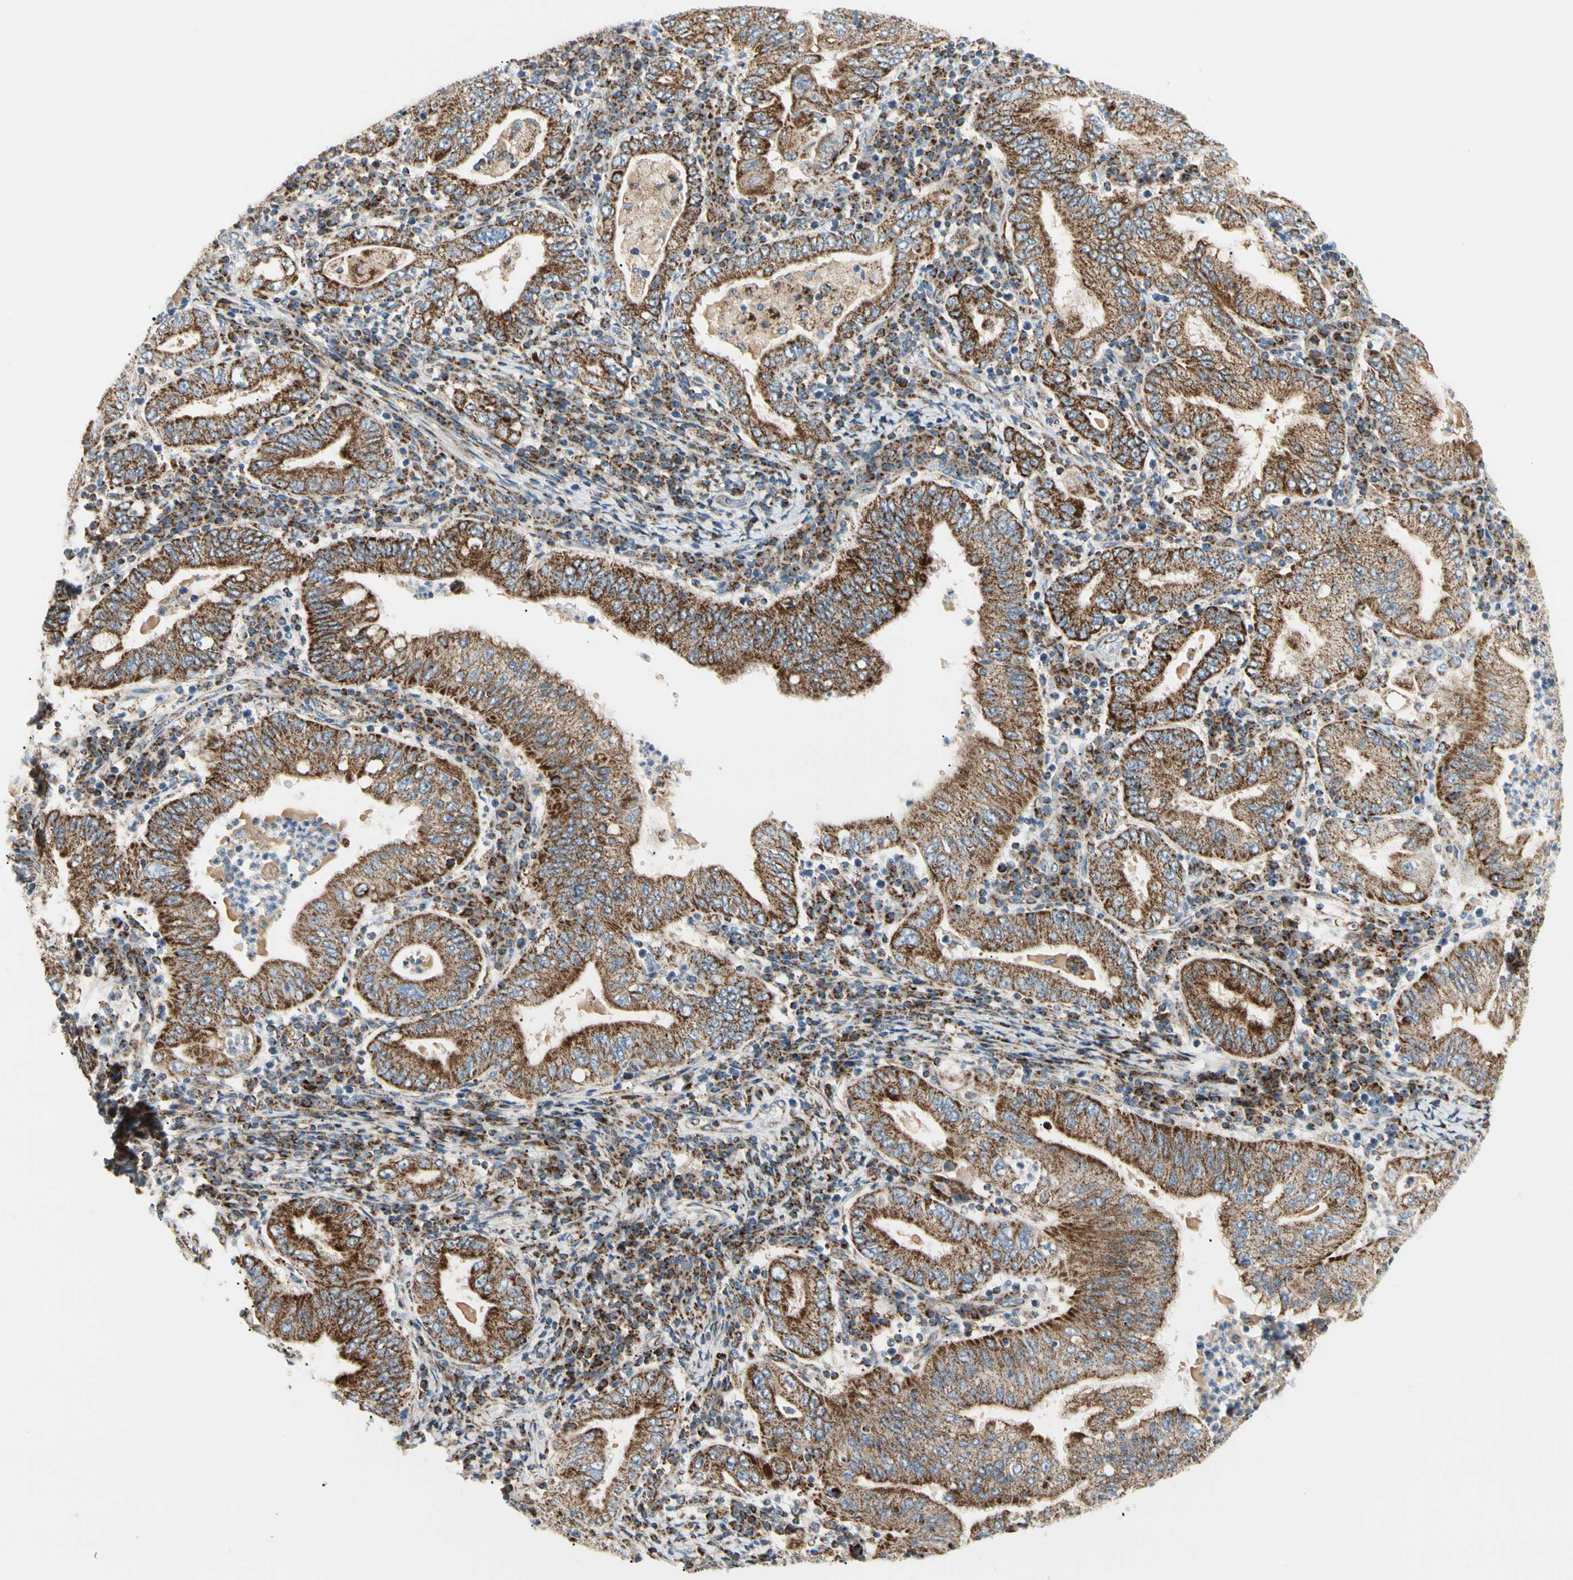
{"staining": {"intensity": "strong", "quantity": ">75%", "location": "cytoplasmic/membranous"}, "tissue": "stomach cancer", "cell_type": "Tumor cells", "image_type": "cancer", "snomed": [{"axis": "morphology", "description": "Normal tissue, NOS"}, {"axis": "morphology", "description": "Adenocarcinoma, NOS"}, {"axis": "topography", "description": "Esophagus"}, {"axis": "topography", "description": "Stomach, upper"}, {"axis": "topography", "description": "Peripheral nerve tissue"}], "caption": "An IHC micrograph of neoplastic tissue is shown. Protein staining in brown shows strong cytoplasmic/membranous positivity in stomach cancer within tumor cells. The protein of interest is shown in brown color, while the nuclei are stained blue.", "gene": "TBC1D10A", "patient": {"sex": "male", "age": 62}}